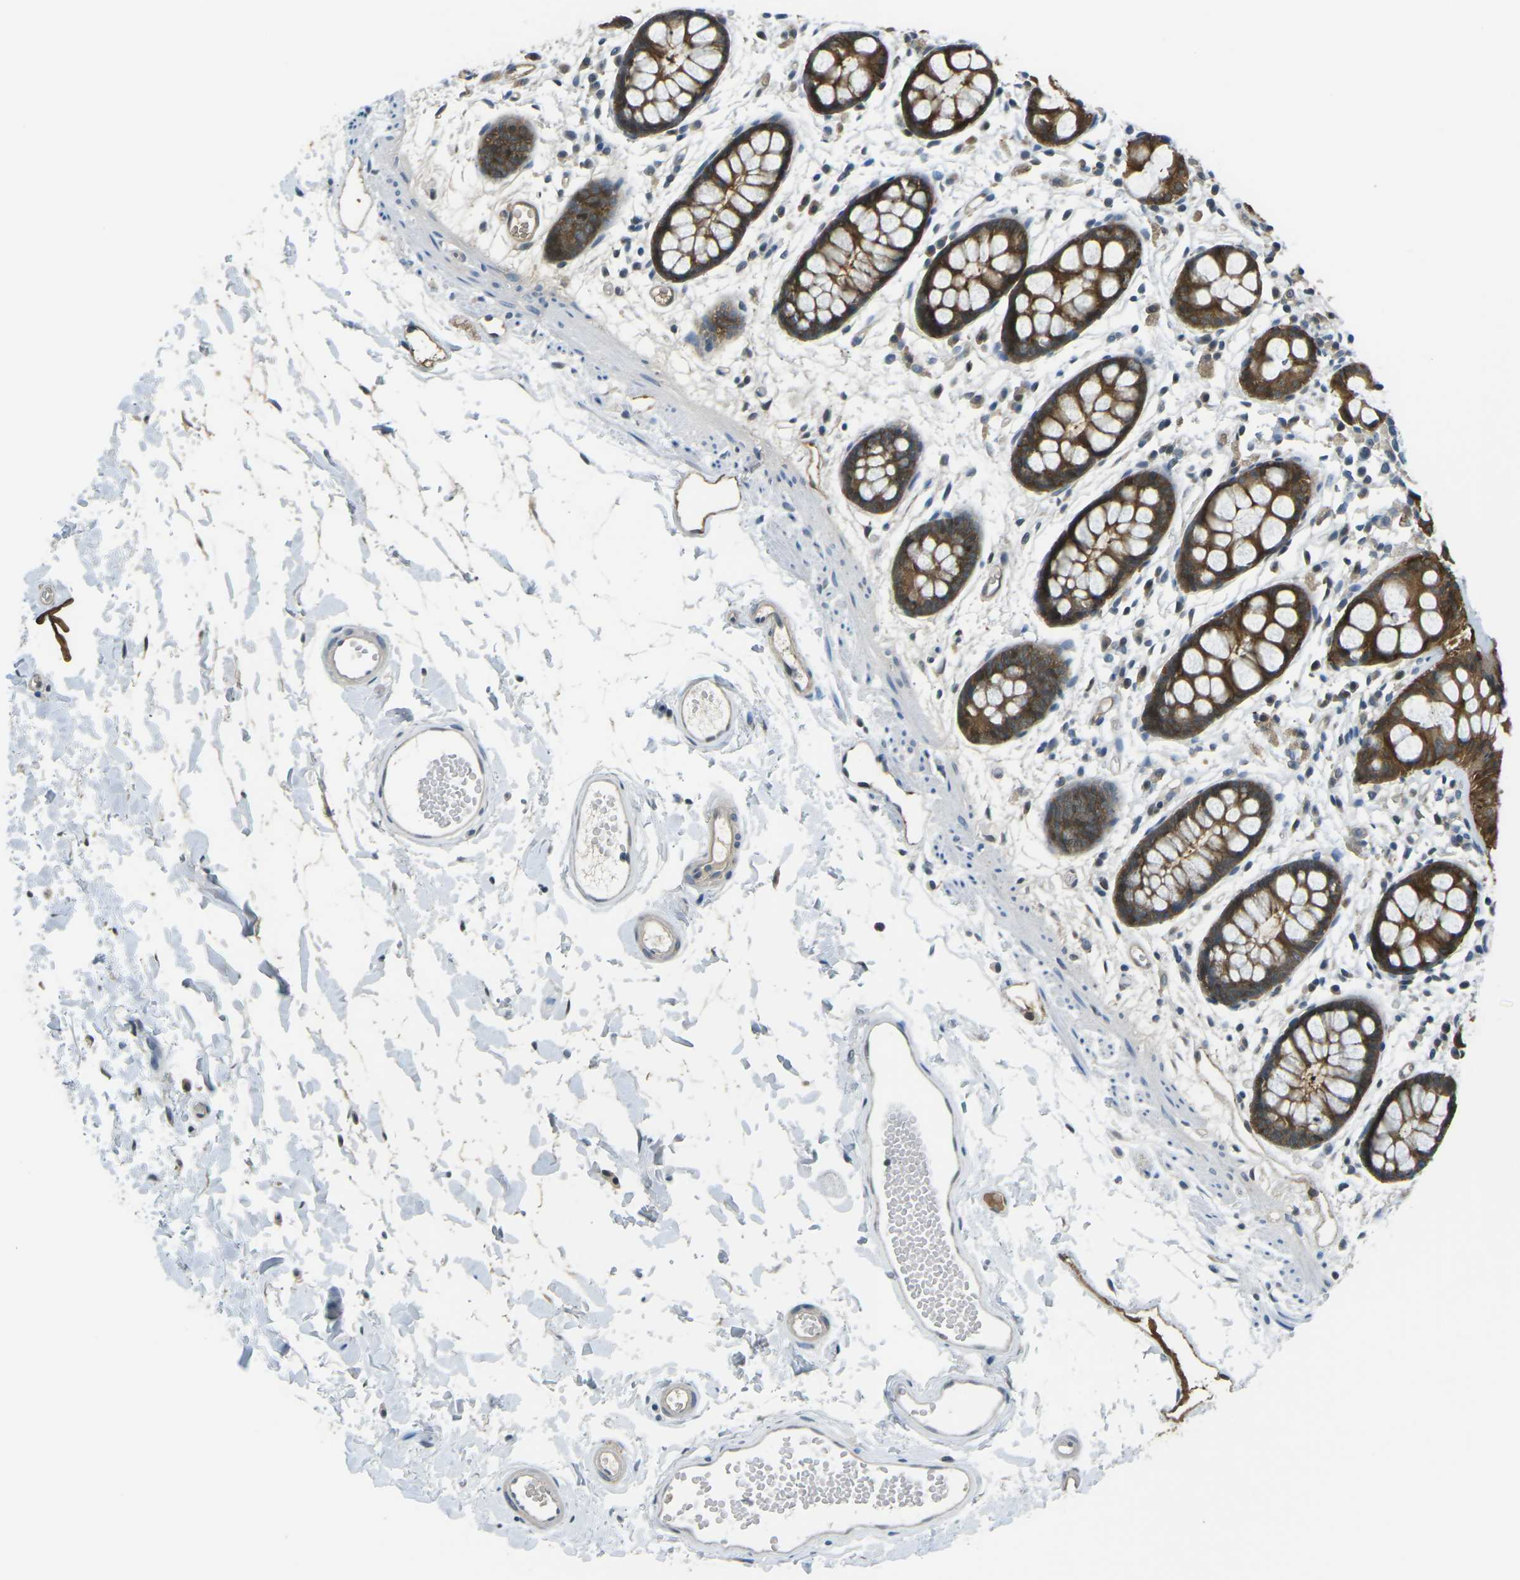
{"staining": {"intensity": "strong", "quantity": "25%-75%", "location": "cytoplasmic/membranous"}, "tissue": "rectum", "cell_type": "Glandular cells", "image_type": "normal", "snomed": [{"axis": "morphology", "description": "Normal tissue, NOS"}, {"axis": "topography", "description": "Rectum"}], "caption": "Glandular cells exhibit high levels of strong cytoplasmic/membranous staining in approximately 25%-75% of cells in benign human rectum. (Brightfield microscopy of DAB IHC at high magnification).", "gene": "PIEZO2", "patient": {"sex": "female", "age": 66}}